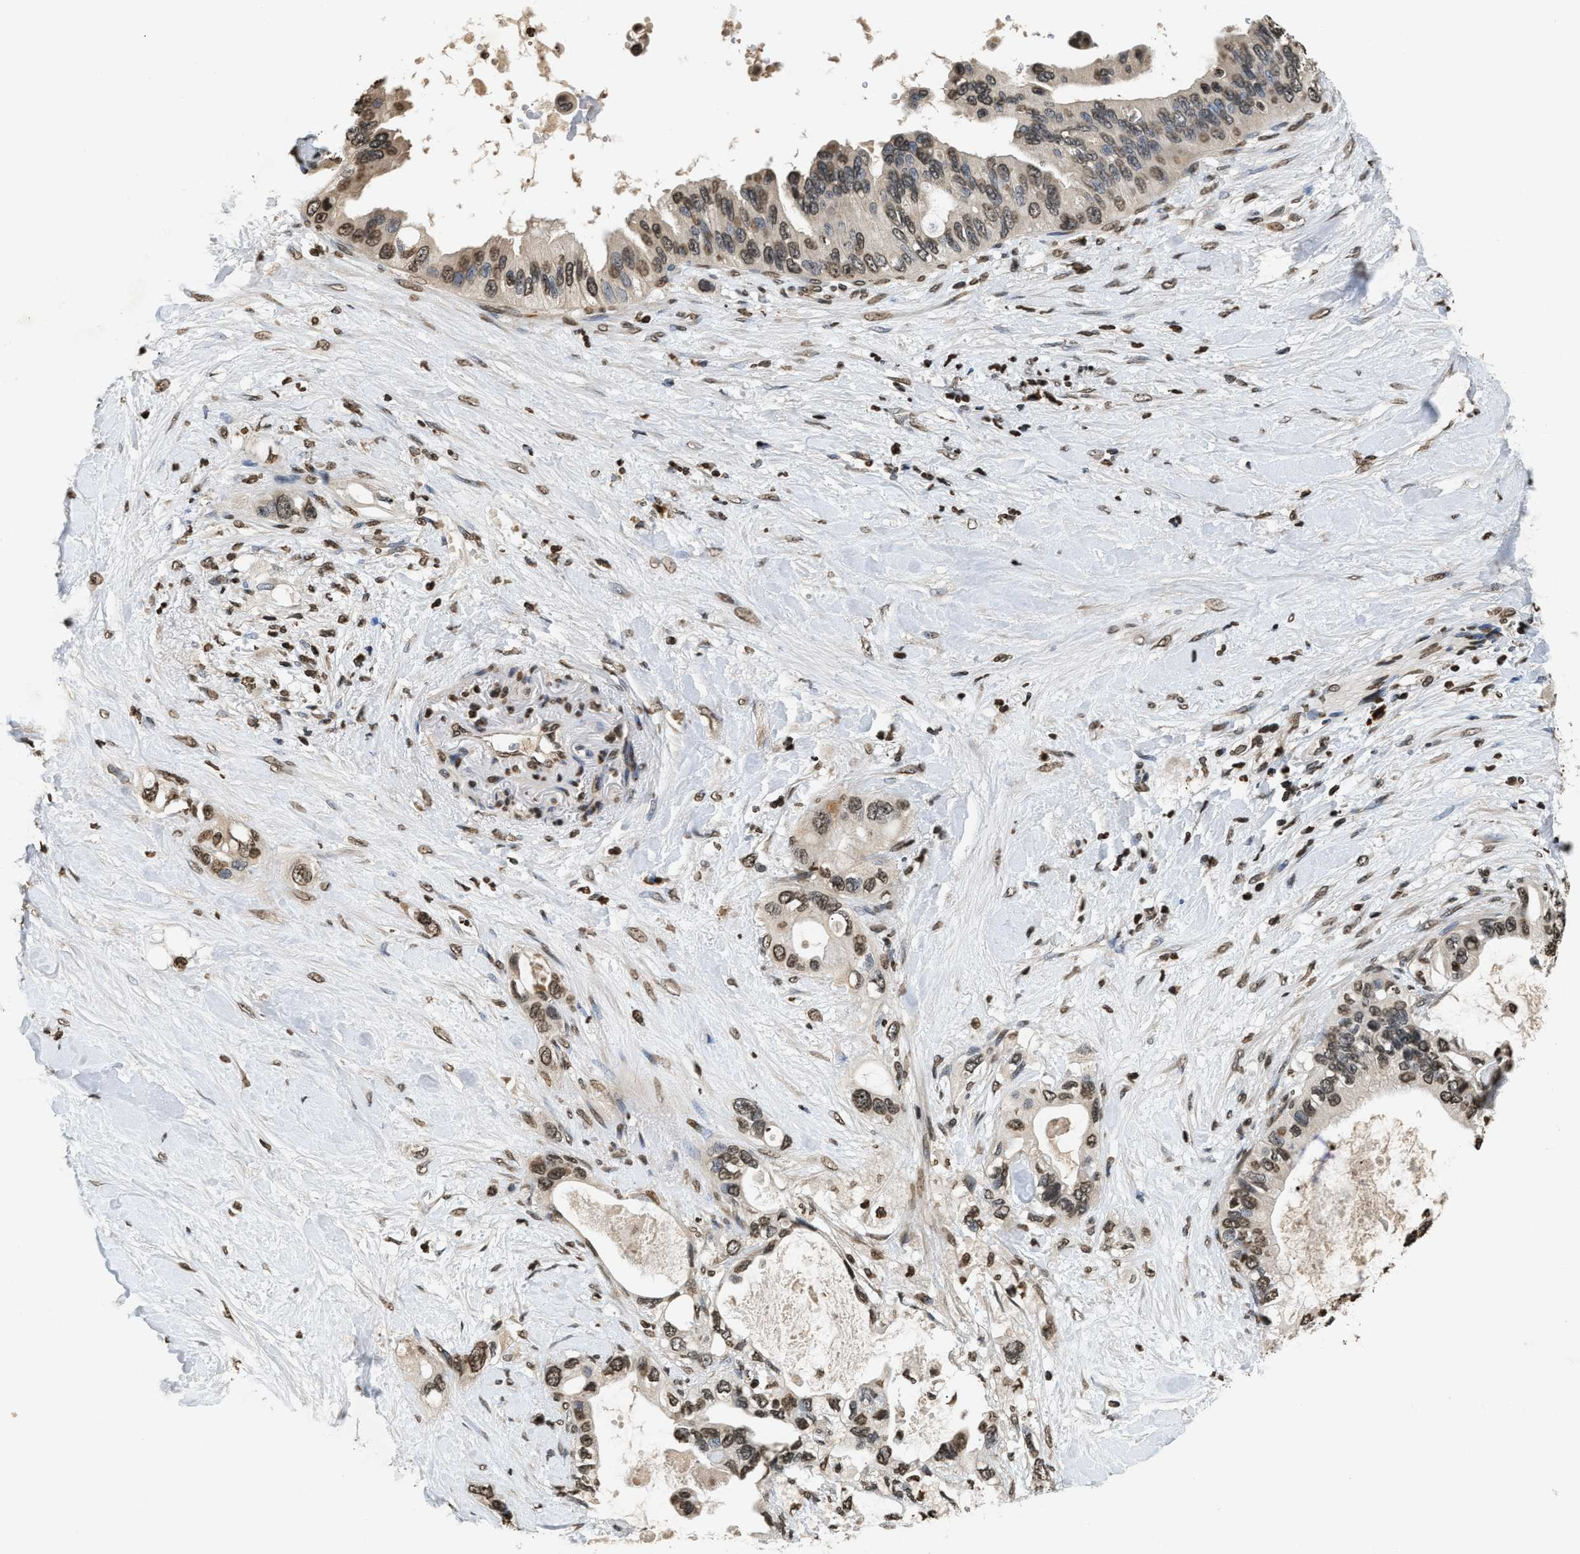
{"staining": {"intensity": "moderate", "quantity": ">75%", "location": "nuclear"}, "tissue": "pancreatic cancer", "cell_type": "Tumor cells", "image_type": "cancer", "snomed": [{"axis": "morphology", "description": "Adenocarcinoma, NOS"}, {"axis": "topography", "description": "Pancreas"}], "caption": "Immunohistochemistry of human pancreatic adenocarcinoma exhibits medium levels of moderate nuclear positivity in about >75% of tumor cells. The staining was performed using DAB to visualize the protein expression in brown, while the nuclei were stained in blue with hematoxylin (Magnification: 20x).", "gene": "DNASE1L3", "patient": {"sex": "female", "age": 56}}